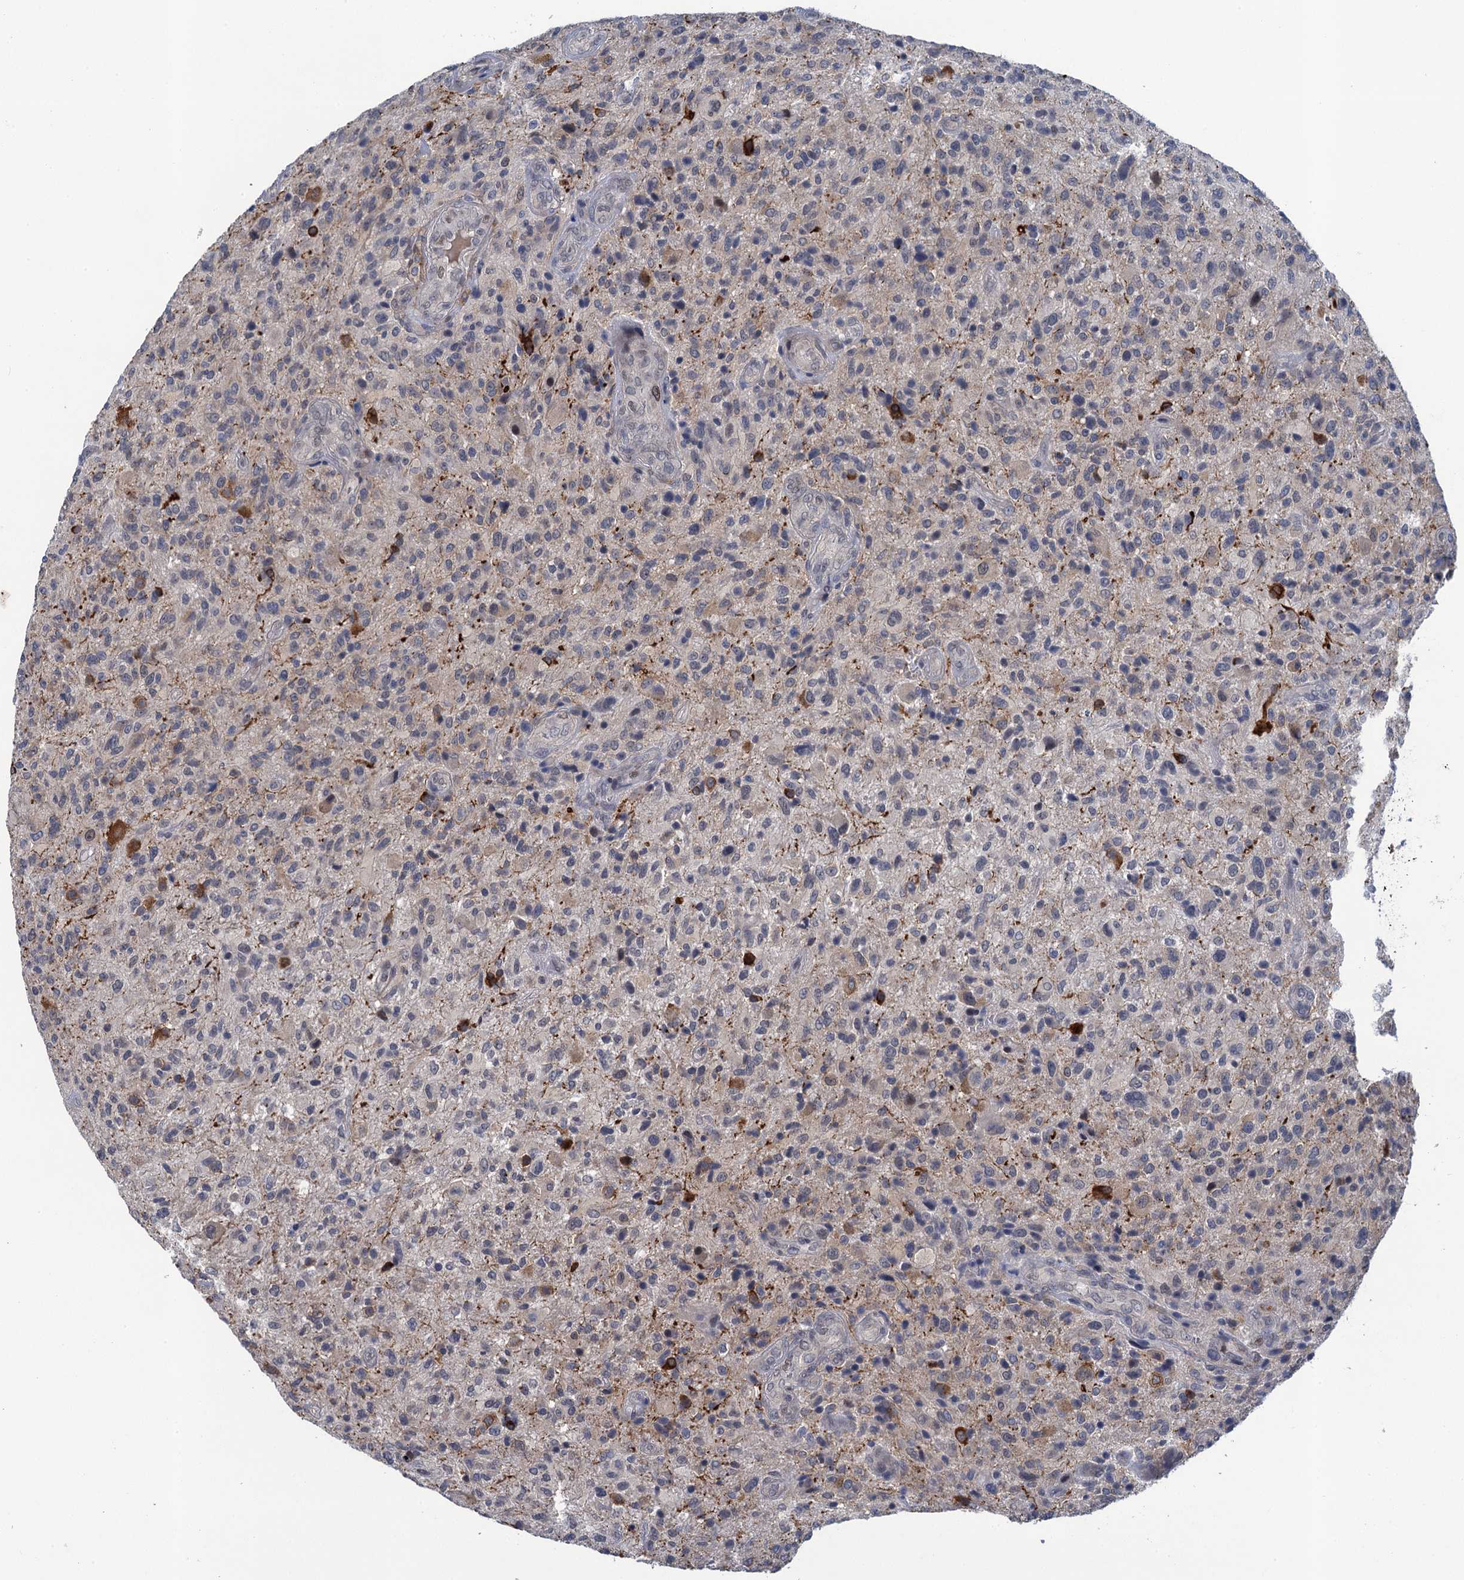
{"staining": {"intensity": "moderate", "quantity": "<25%", "location": "cytoplasmic/membranous"}, "tissue": "glioma", "cell_type": "Tumor cells", "image_type": "cancer", "snomed": [{"axis": "morphology", "description": "Glioma, malignant, High grade"}, {"axis": "topography", "description": "Brain"}], "caption": "Immunohistochemistry (IHC) micrograph of human high-grade glioma (malignant) stained for a protein (brown), which shows low levels of moderate cytoplasmic/membranous staining in about <25% of tumor cells.", "gene": "MRFAP1", "patient": {"sex": "male", "age": 47}}